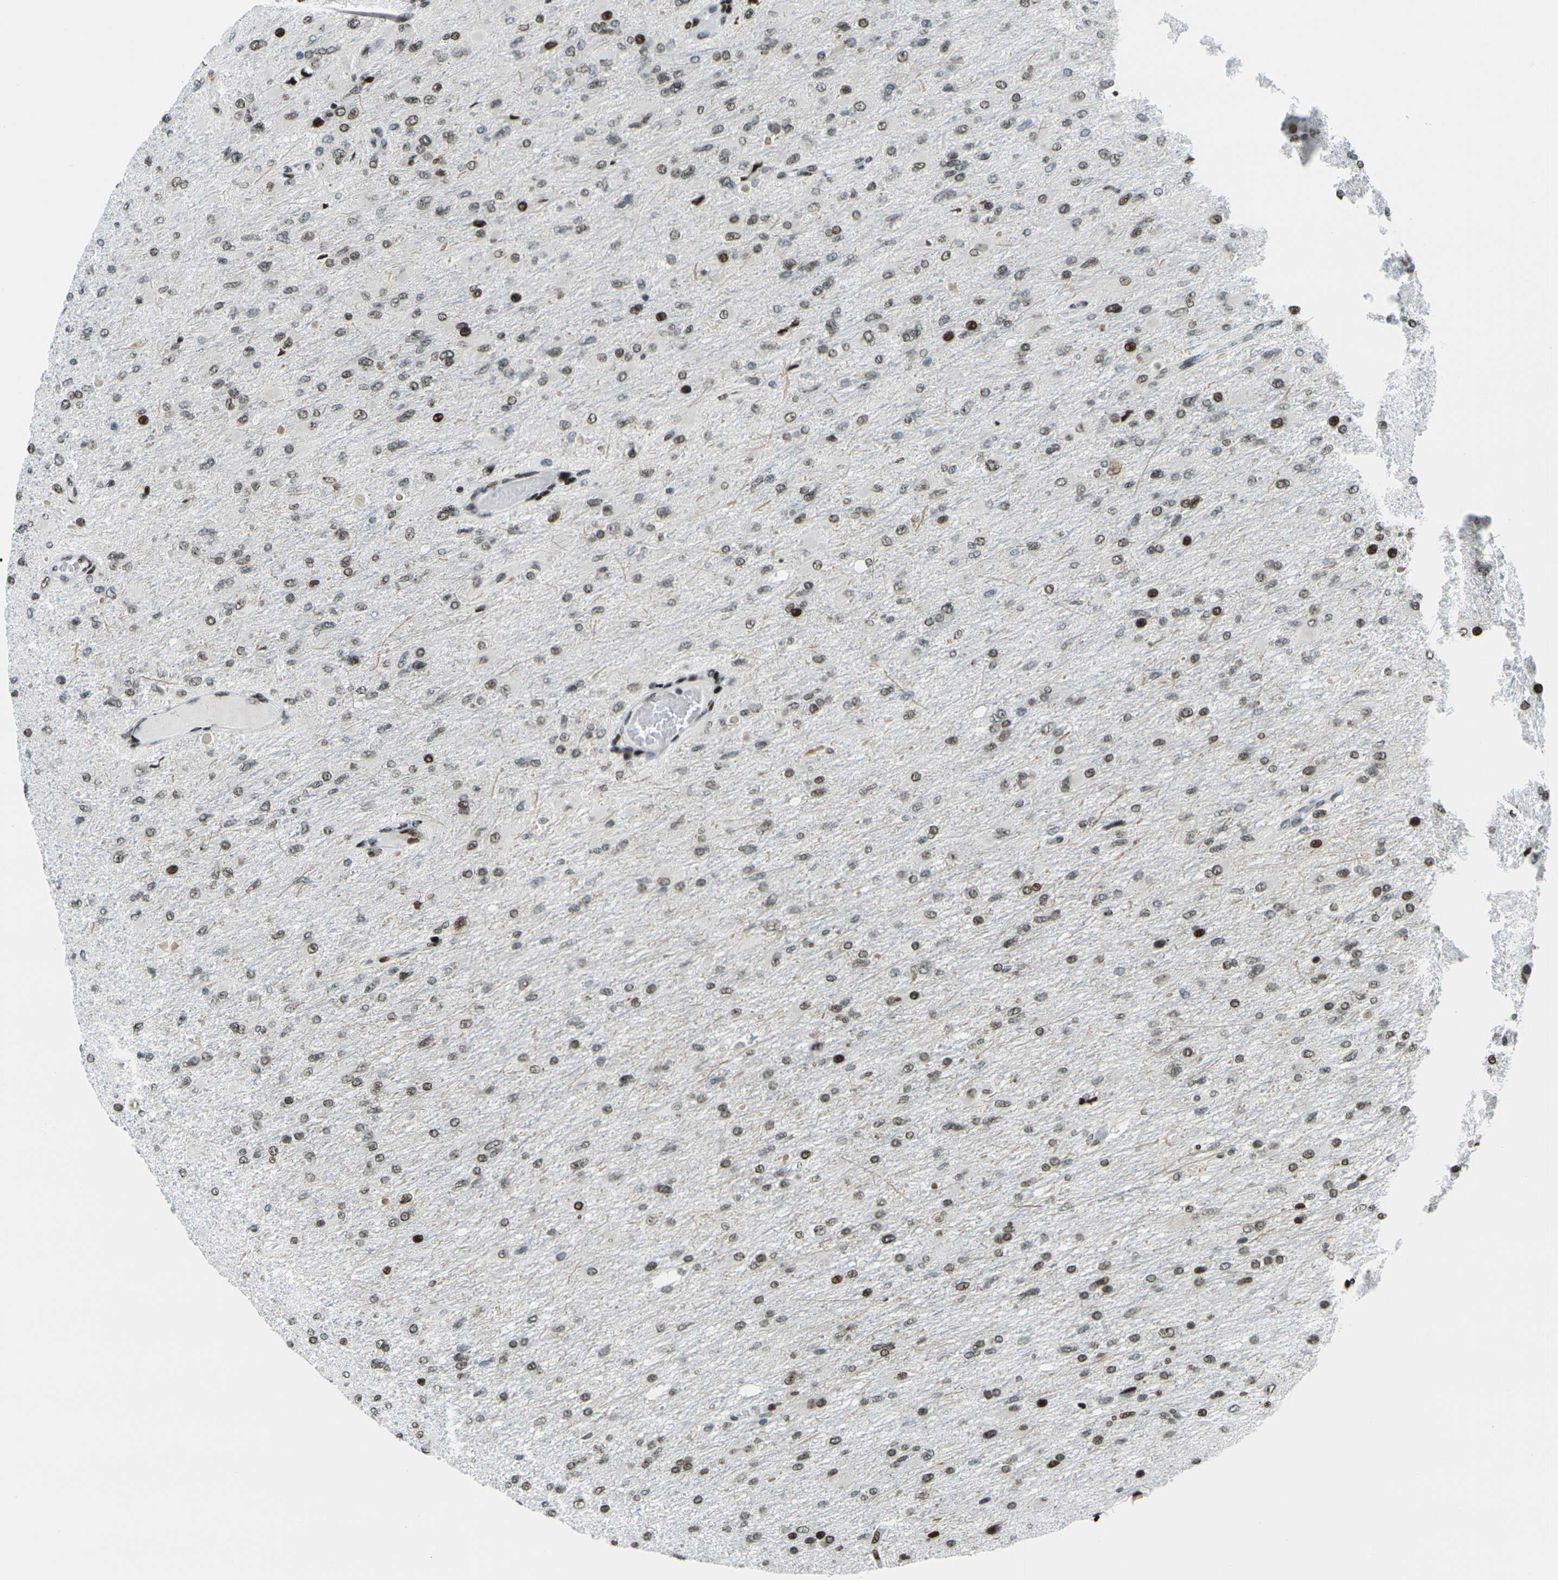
{"staining": {"intensity": "moderate", "quantity": ">75%", "location": "nuclear"}, "tissue": "glioma", "cell_type": "Tumor cells", "image_type": "cancer", "snomed": [{"axis": "morphology", "description": "Glioma, malignant, High grade"}, {"axis": "topography", "description": "Cerebral cortex"}], "caption": "Moderate nuclear protein expression is seen in about >75% of tumor cells in malignant high-grade glioma. (Stains: DAB (3,3'-diaminobenzidine) in brown, nuclei in blue, Microscopy: brightfield microscopy at high magnification).", "gene": "H3-3A", "patient": {"sex": "female", "age": 36}}